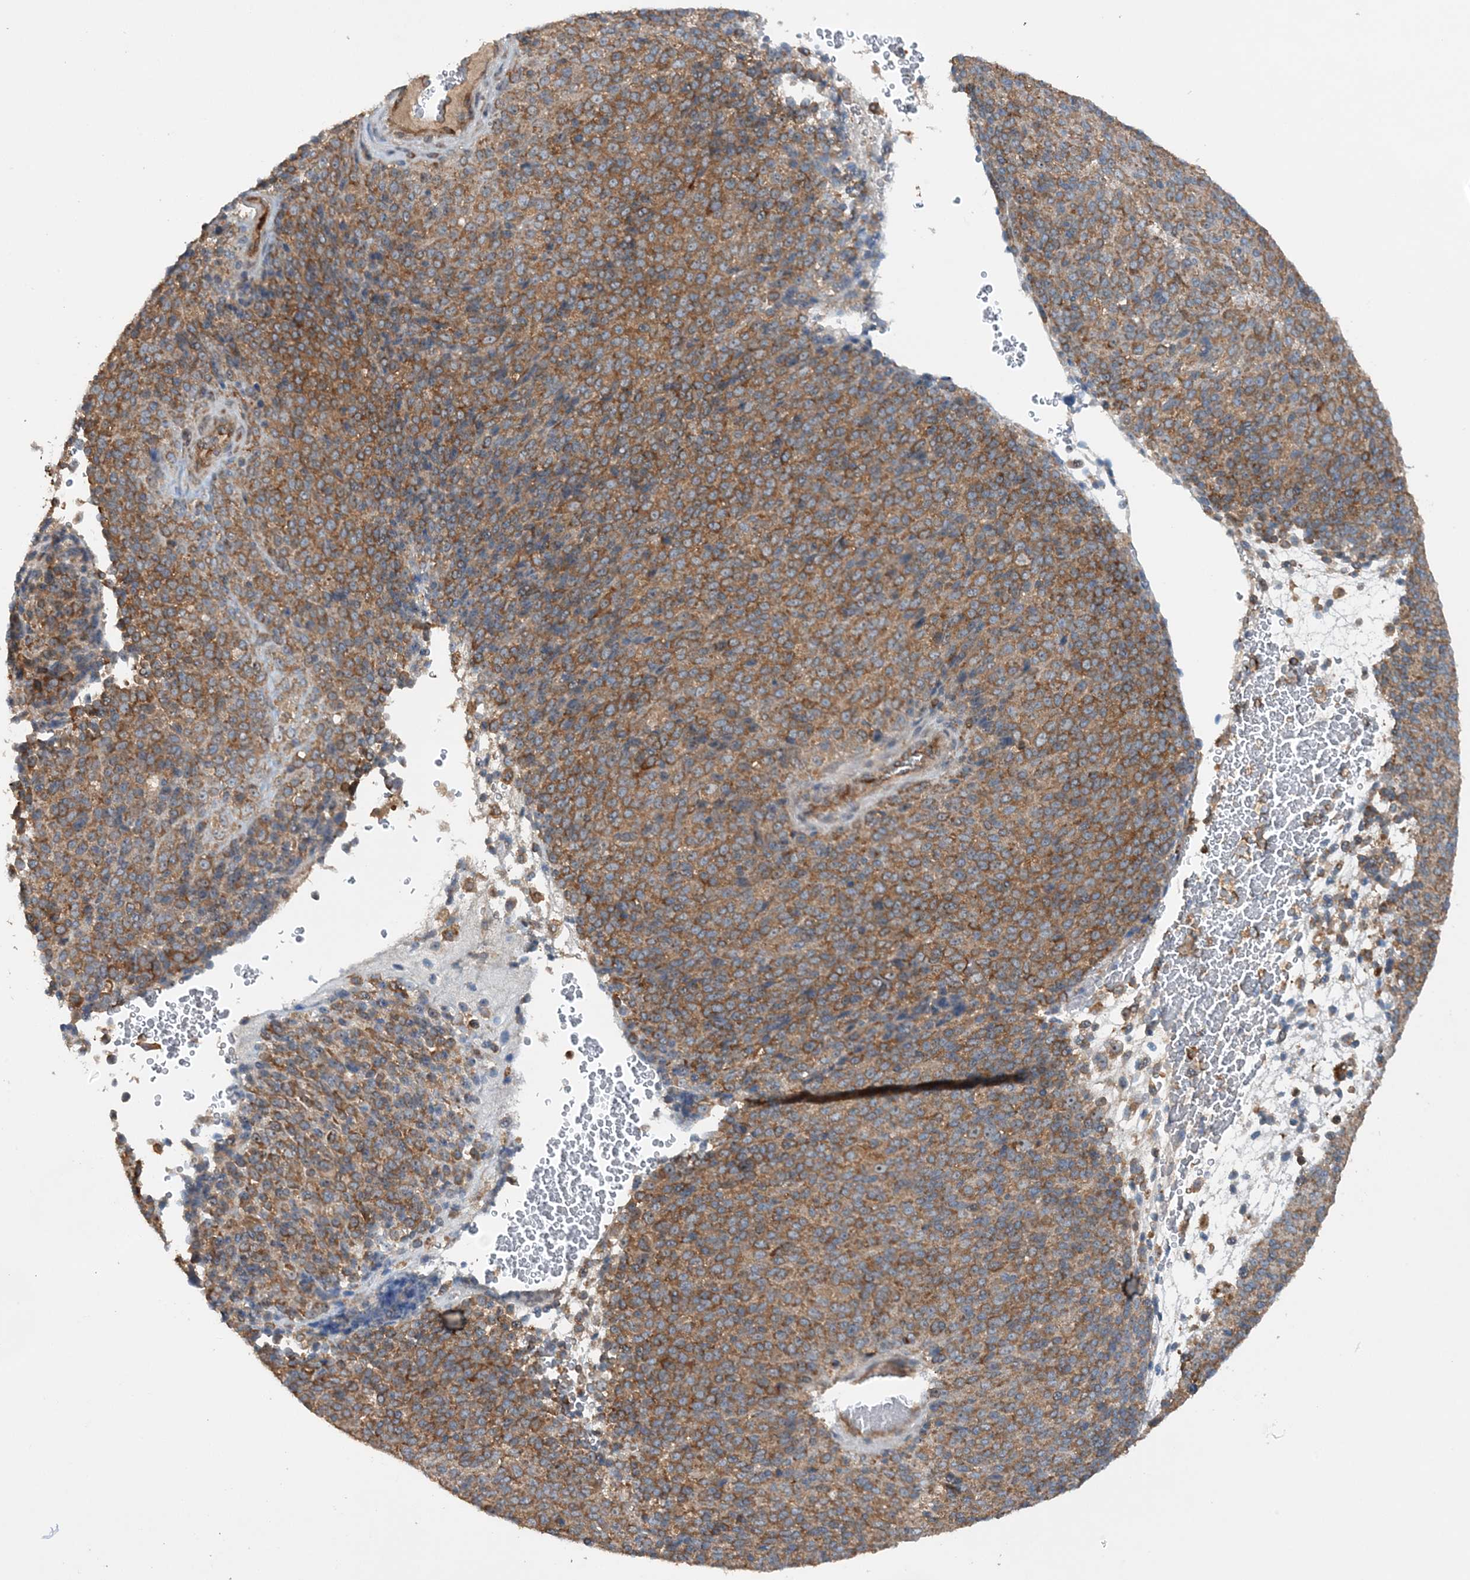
{"staining": {"intensity": "moderate", "quantity": ">75%", "location": "cytoplasmic/membranous"}, "tissue": "melanoma", "cell_type": "Tumor cells", "image_type": "cancer", "snomed": [{"axis": "morphology", "description": "Malignant melanoma, Metastatic site"}, {"axis": "topography", "description": "Brain"}], "caption": "An image showing moderate cytoplasmic/membranous staining in approximately >75% of tumor cells in melanoma, as visualized by brown immunohistochemical staining.", "gene": "ACAP2", "patient": {"sex": "female", "age": 56}}